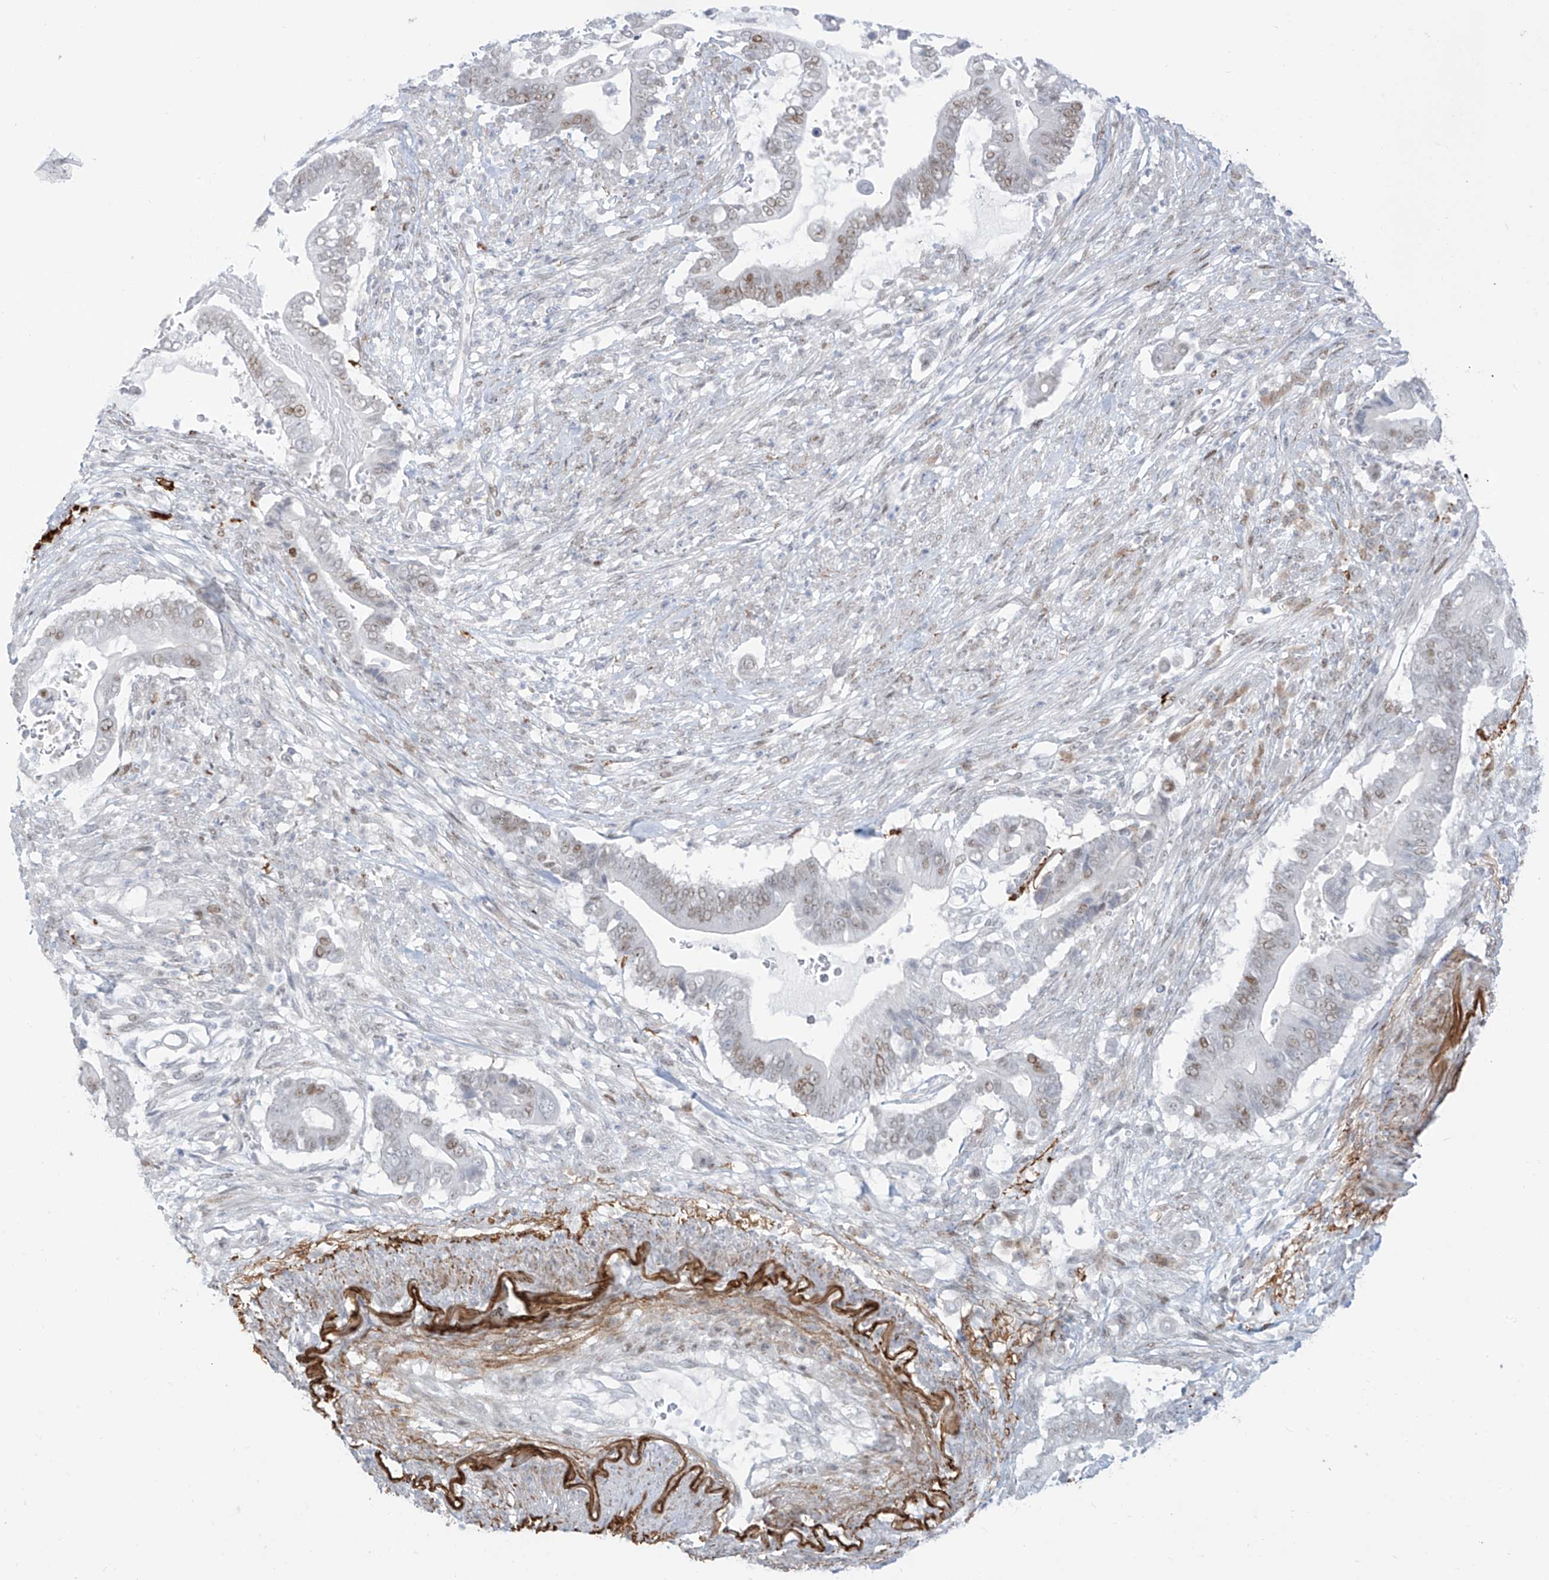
{"staining": {"intensity": "weak", "quantity": "25%-75%", "location": "nuclear"}, "tissue": "pancreatic cancer", "cell_type": "Tumor cells", "image_type": "cancer", "snomed": [{"axis": "morphology", "description": "Adenocarcinoma, NOS"}, {"axis": "topography", "description": "Pancreas"}], "caption": "Immunohistochemical staining of pancreatic cancer (adenocarcinoma) reveals weak nuclear protein positivity in approximately 25%-75% of tumor cells. The staining was performed using DAB (3,3'-diaminobenzidine) to visualize the protein expression in brown, while the nuclei were stained in blue with hematoxylin (Magnification: 20x).", "gene": "LIN9", "patient": {"sex": "male", "age": 68}}